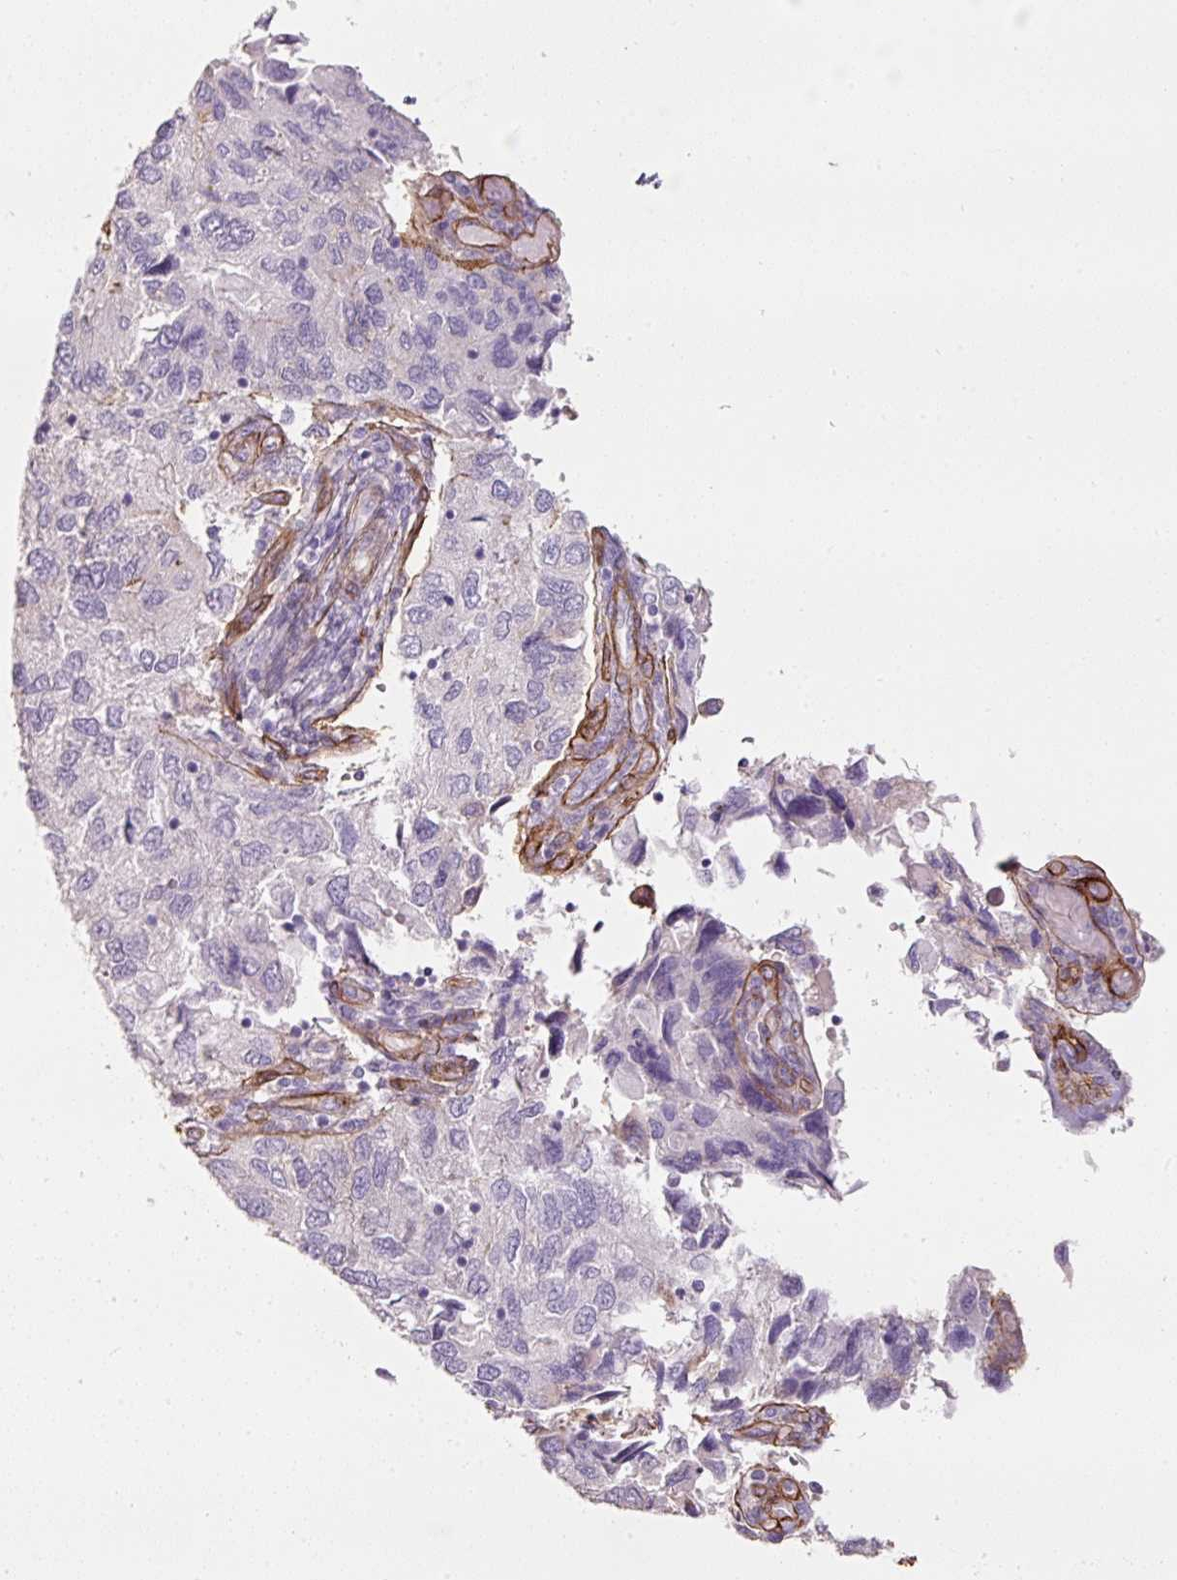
{"staining": {"intensity": "negative", "quantity": "none", "location": "none"}, "tissue": "endometrial cancer", "cell_type": "Tumor cells", "image_type": "cancer", "snomed": [{"axis": "morphology", "description": "Carcinoma, NOS"}, {"axis": "topography", "description": "Uterus"}], "caption": "IHC photomicrograph of endometrial cancer stained for a protein (brown), which exhibits no positivity in tumor cells.", "gene": "LOXL4", "patient": {"sex": "female", "age": 76}}